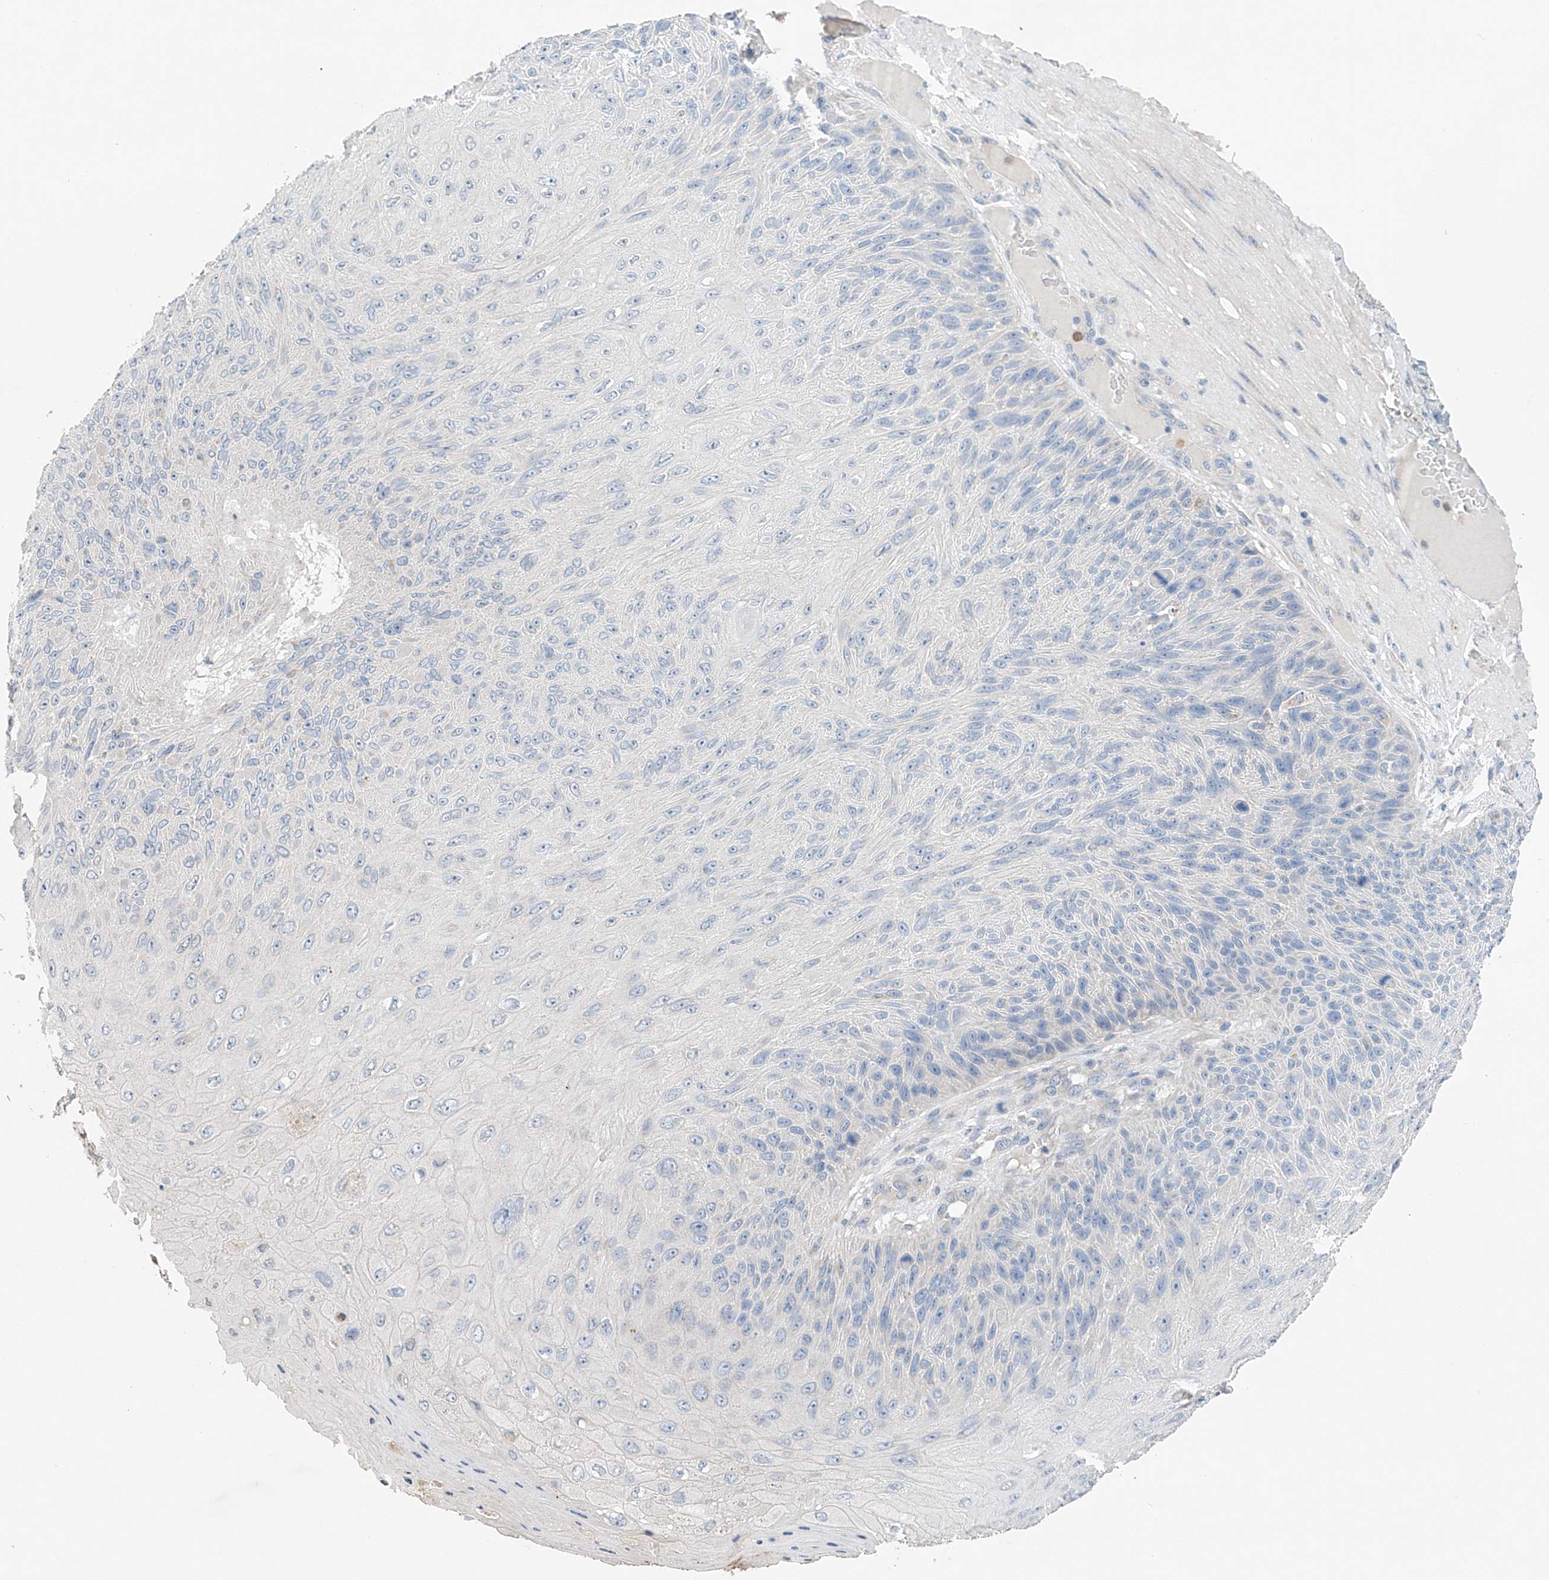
{"staining": {"intensity": "negative", "quantity": "none", "location": "none"}, "tissue": "skin cancer", "cell_type": "Tumor cells", "image_type": "cancer", "snomed": [{"axis": "morphology", "description": "Squamous cell carcinoma, NOS"}, {"axis": "topography", "description": "Skin"}], "caption": "Immunohistochemistry of human skin cancer demonstrates no expression in tumor cells.", "gene": "GPC4", "patient": {"sex": "female", "age": 88}}